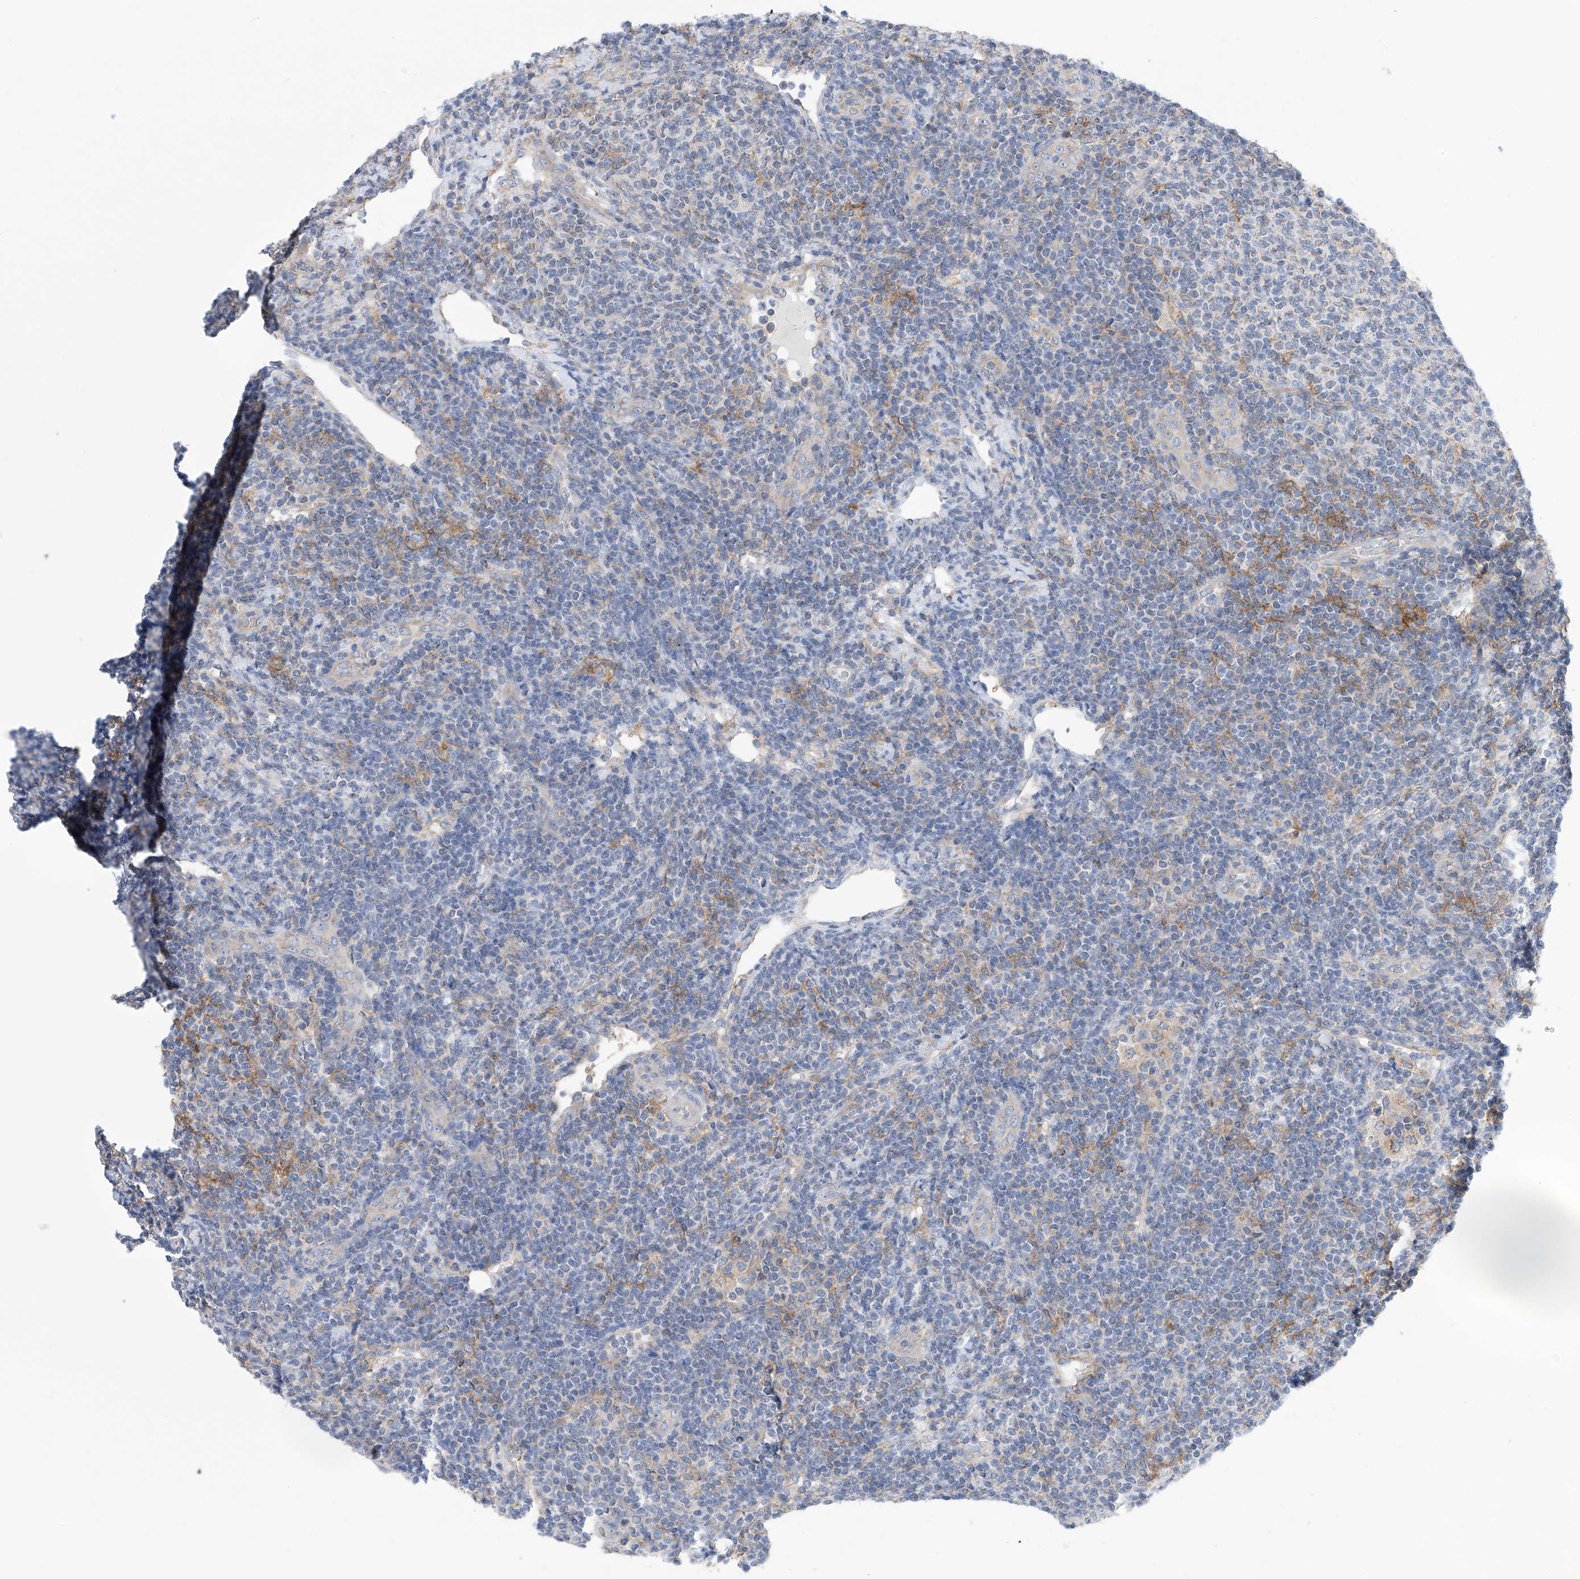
{"staining": {"intensity": "negative", "quantity": "none", "location": "none"}, "tissue": "lymphoma", "cell_type": "Tumor cells", "image_type": "cancer", "snomed": [{"axis": "morphology", "description": "Malignant lymphoma, non-Hodgkin's type, Low grade"}, {"axis": "topography", "description": "Lymph node"}], "caption": "This is an IHC image of human lymphoma. There is no expression in tumor cells.", "gene": "P2RX7", "patient": {"sex": "male", "age": 66}}